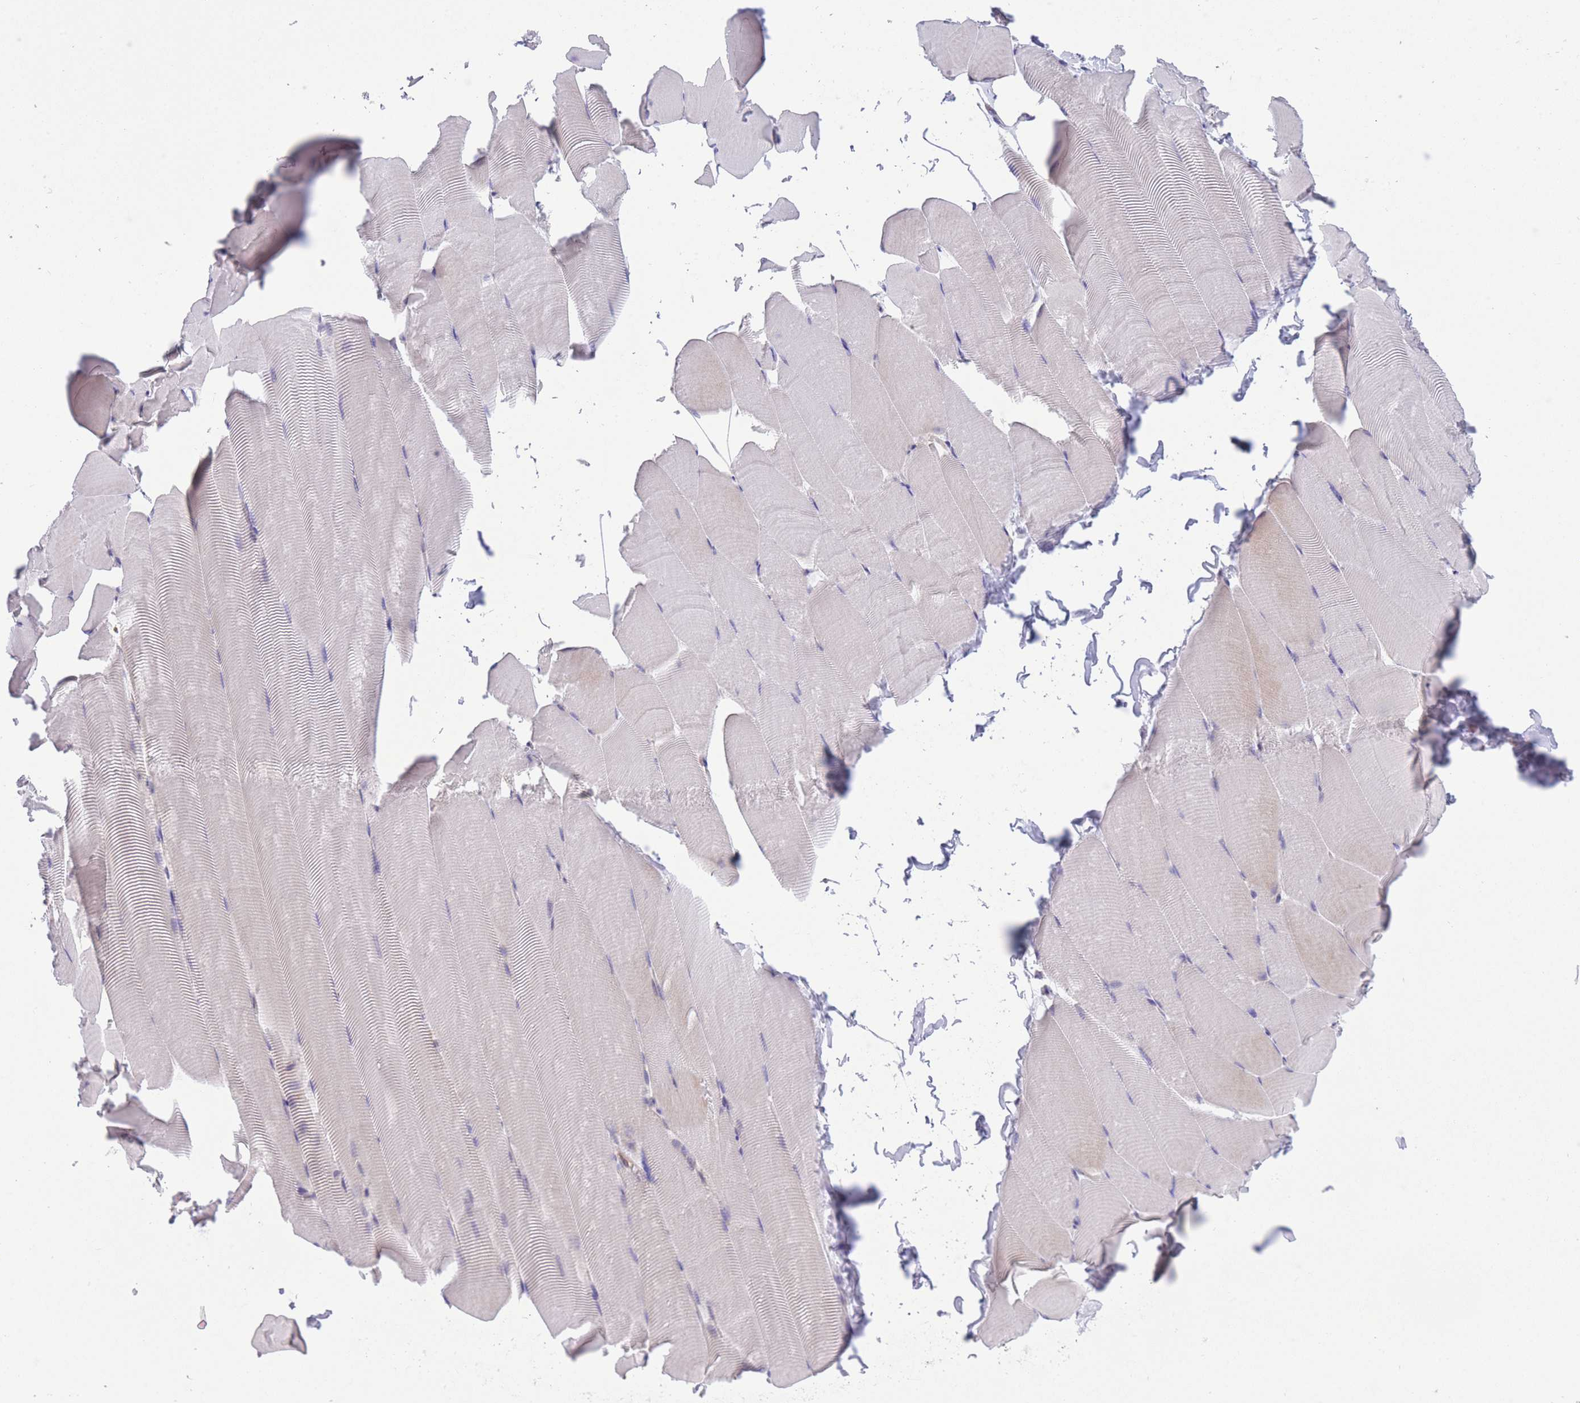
{"staining": {"intensity": "weak", "quantity": "25%-75%", "location": "cytoplasmic/membranous"}, "tissue": "skeletal muscle", "cell_type": "Myocytes", "image_type": "normal", "snomed": [{"axis": "morphology", "description": "Normal tissue, NOS"}, {"axis": "topography", "description": "Skeletal muscle"}], "caption": "Brown immunohistochemical staining in benign human skeletal muscle exhibits weak cytoplasmic/membranous expression in about 25%-75% of myocytes. (DAB (3,3'-diaminobenzidine) IHC, brown staining for protein, blue staining for nuclei).", "gene": "WWOX", "patient": {"sex": "male", "age": 25}}